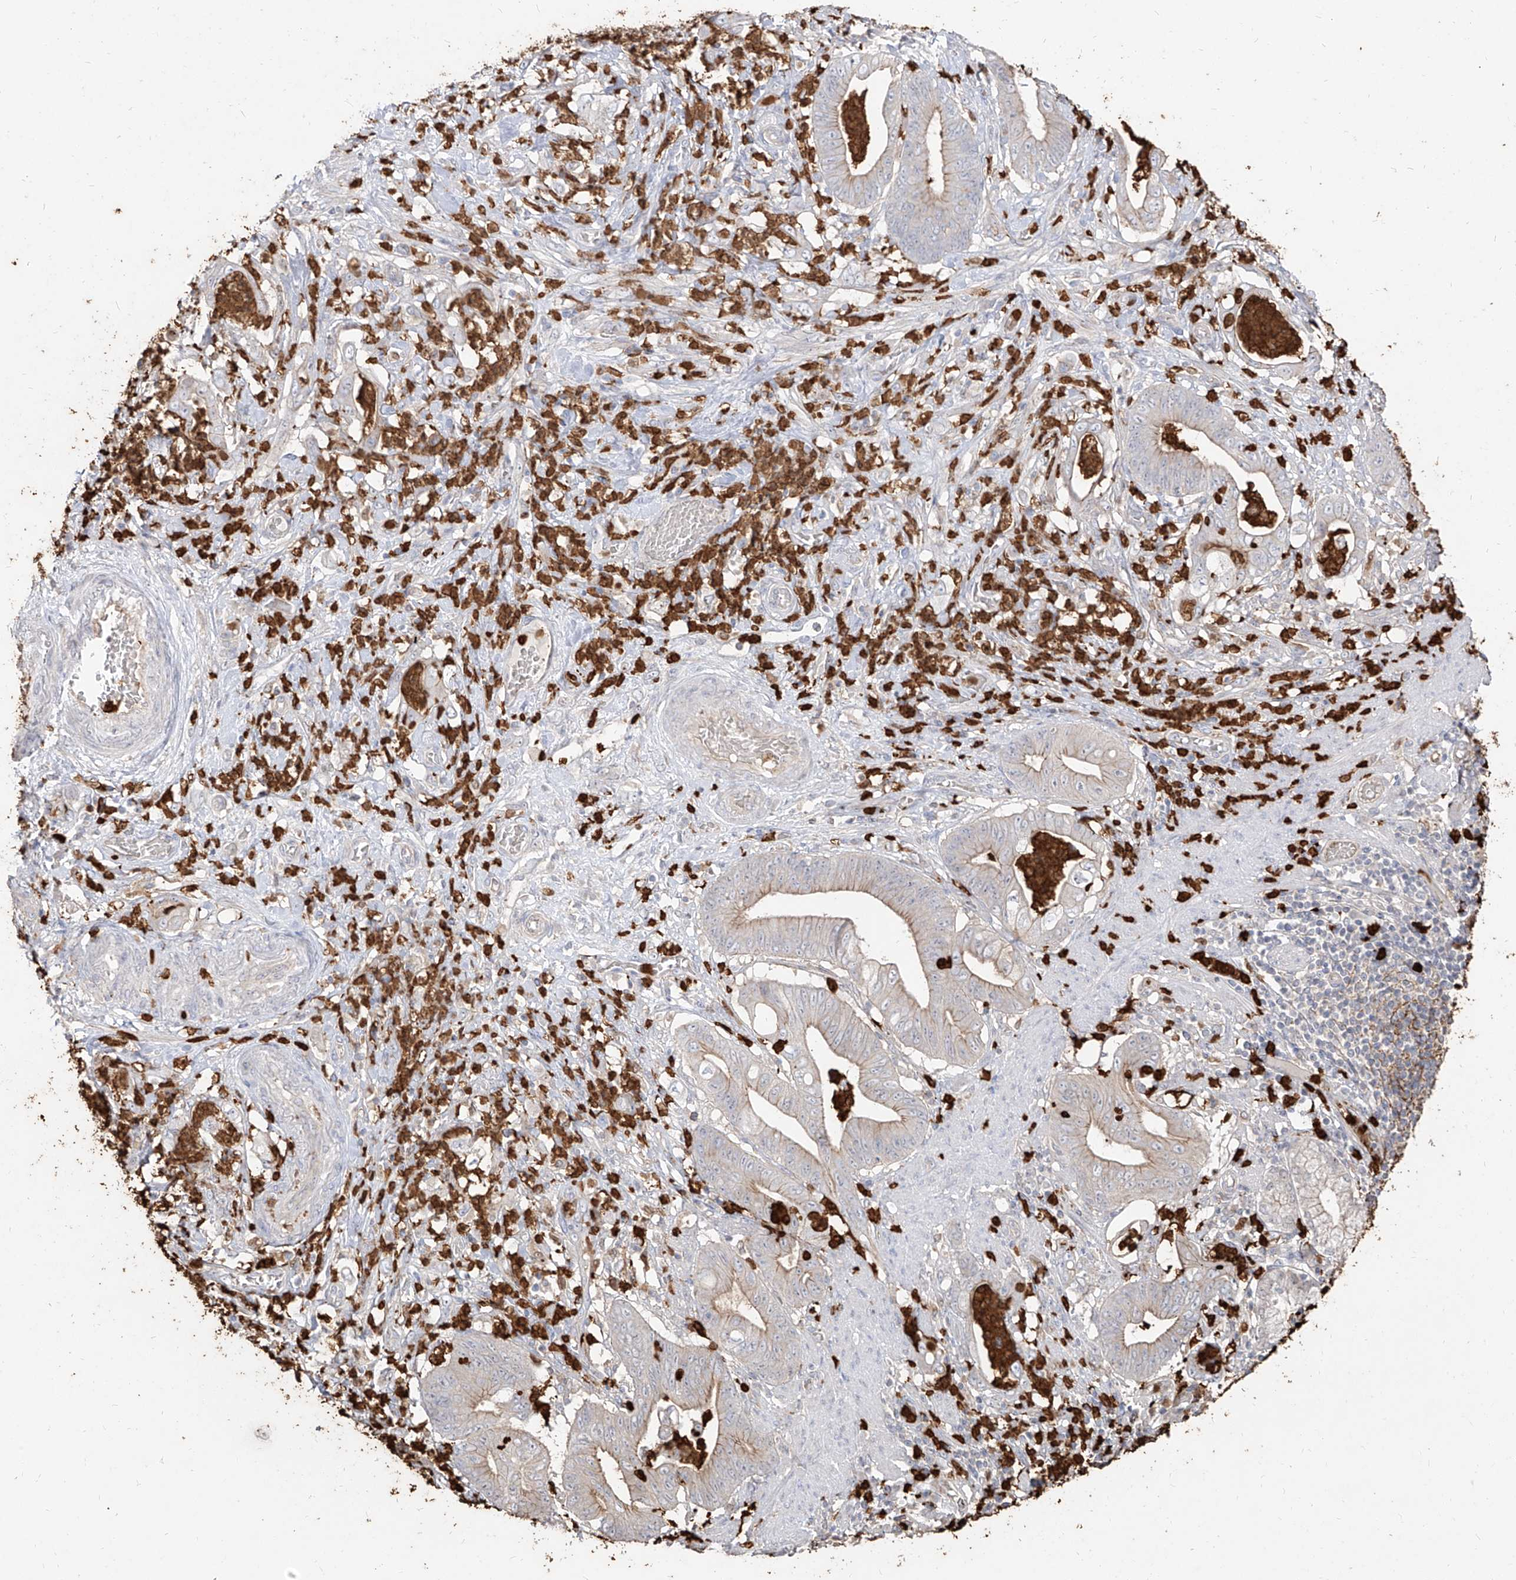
{"staining": {"intensity": "weak", "quantity": "25%-75%", "location": "cytoplasmic/membranous"}, "tissue": "stomach cancer", "cell_type": "Tumor cells", "image_type": "cancer", "snomed": [{"axis": "morphology", "description": "Adenocarcinoma, NOS"}, {"axis": "topography", "description": "Stomach"}], "caption": "This histopathology image exhibits IHC staining of stomach adenocarcinoma, with low weak cytoplasmic/membranous expression in about 25%-75% of tumor cells.", "gene": "ZNF227", "patient": {"sex": "female", "age": 73}}